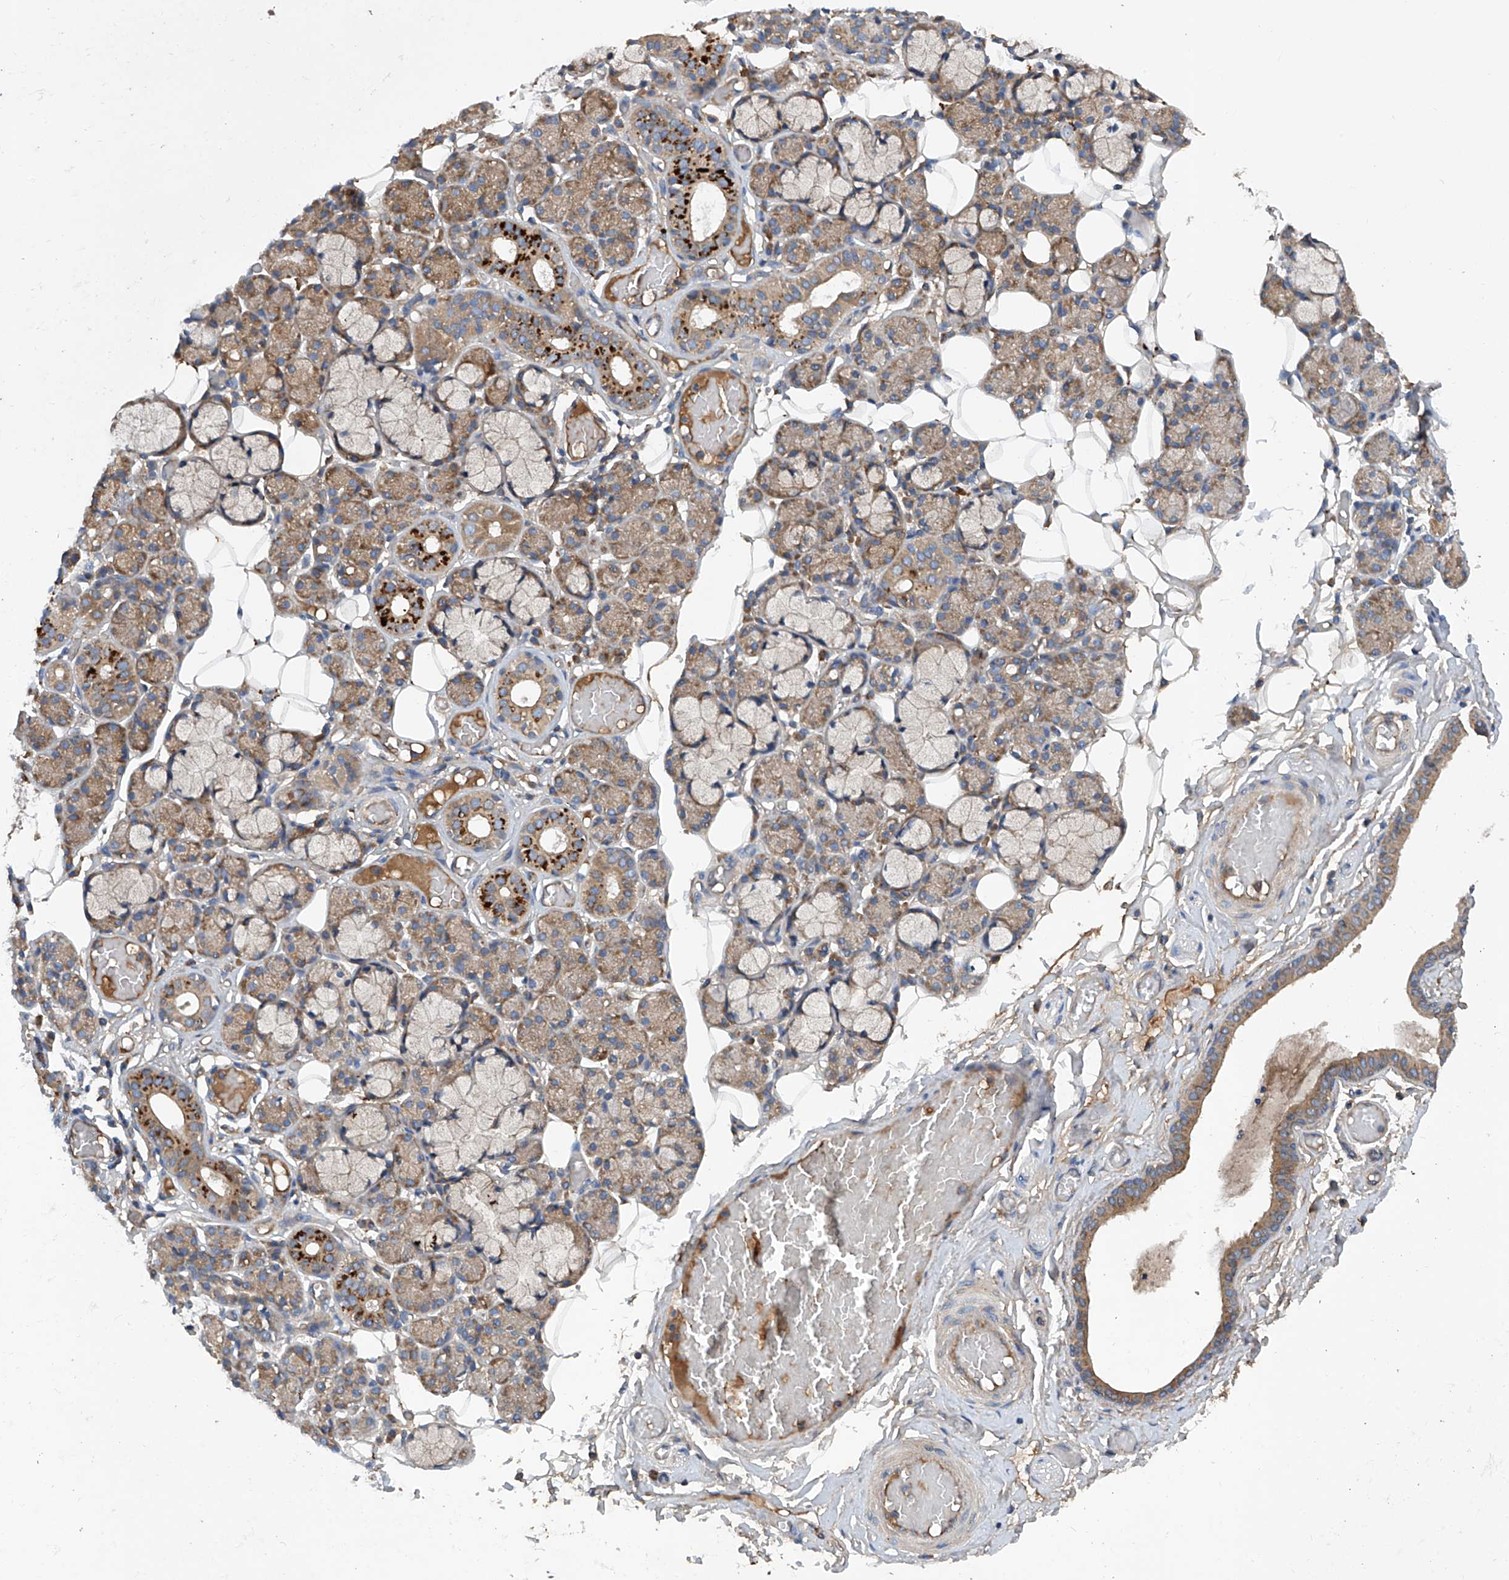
{"staining": {"intensity": "strong", "quantity": "25%-75%", "location": "cytoplasmic/membranous"}, "tissue": "salivary gland", "cell_type": "Glandular cells", "image_type": "normal", "snomed": [{"axis": "morphology", "description": "Normal tissue, NOS"}, {"axis": "topography", "description": "Salivary gland"}], "caption": "Strong cytoplasmic/membranous protein positivity is present in approximately 25%-75% of glandular cells in salivary gland. (IHC, brightfield microscopy, high magnification).", "gene": "ASCC3", "patient": {"sex": "male", "age": 63}}